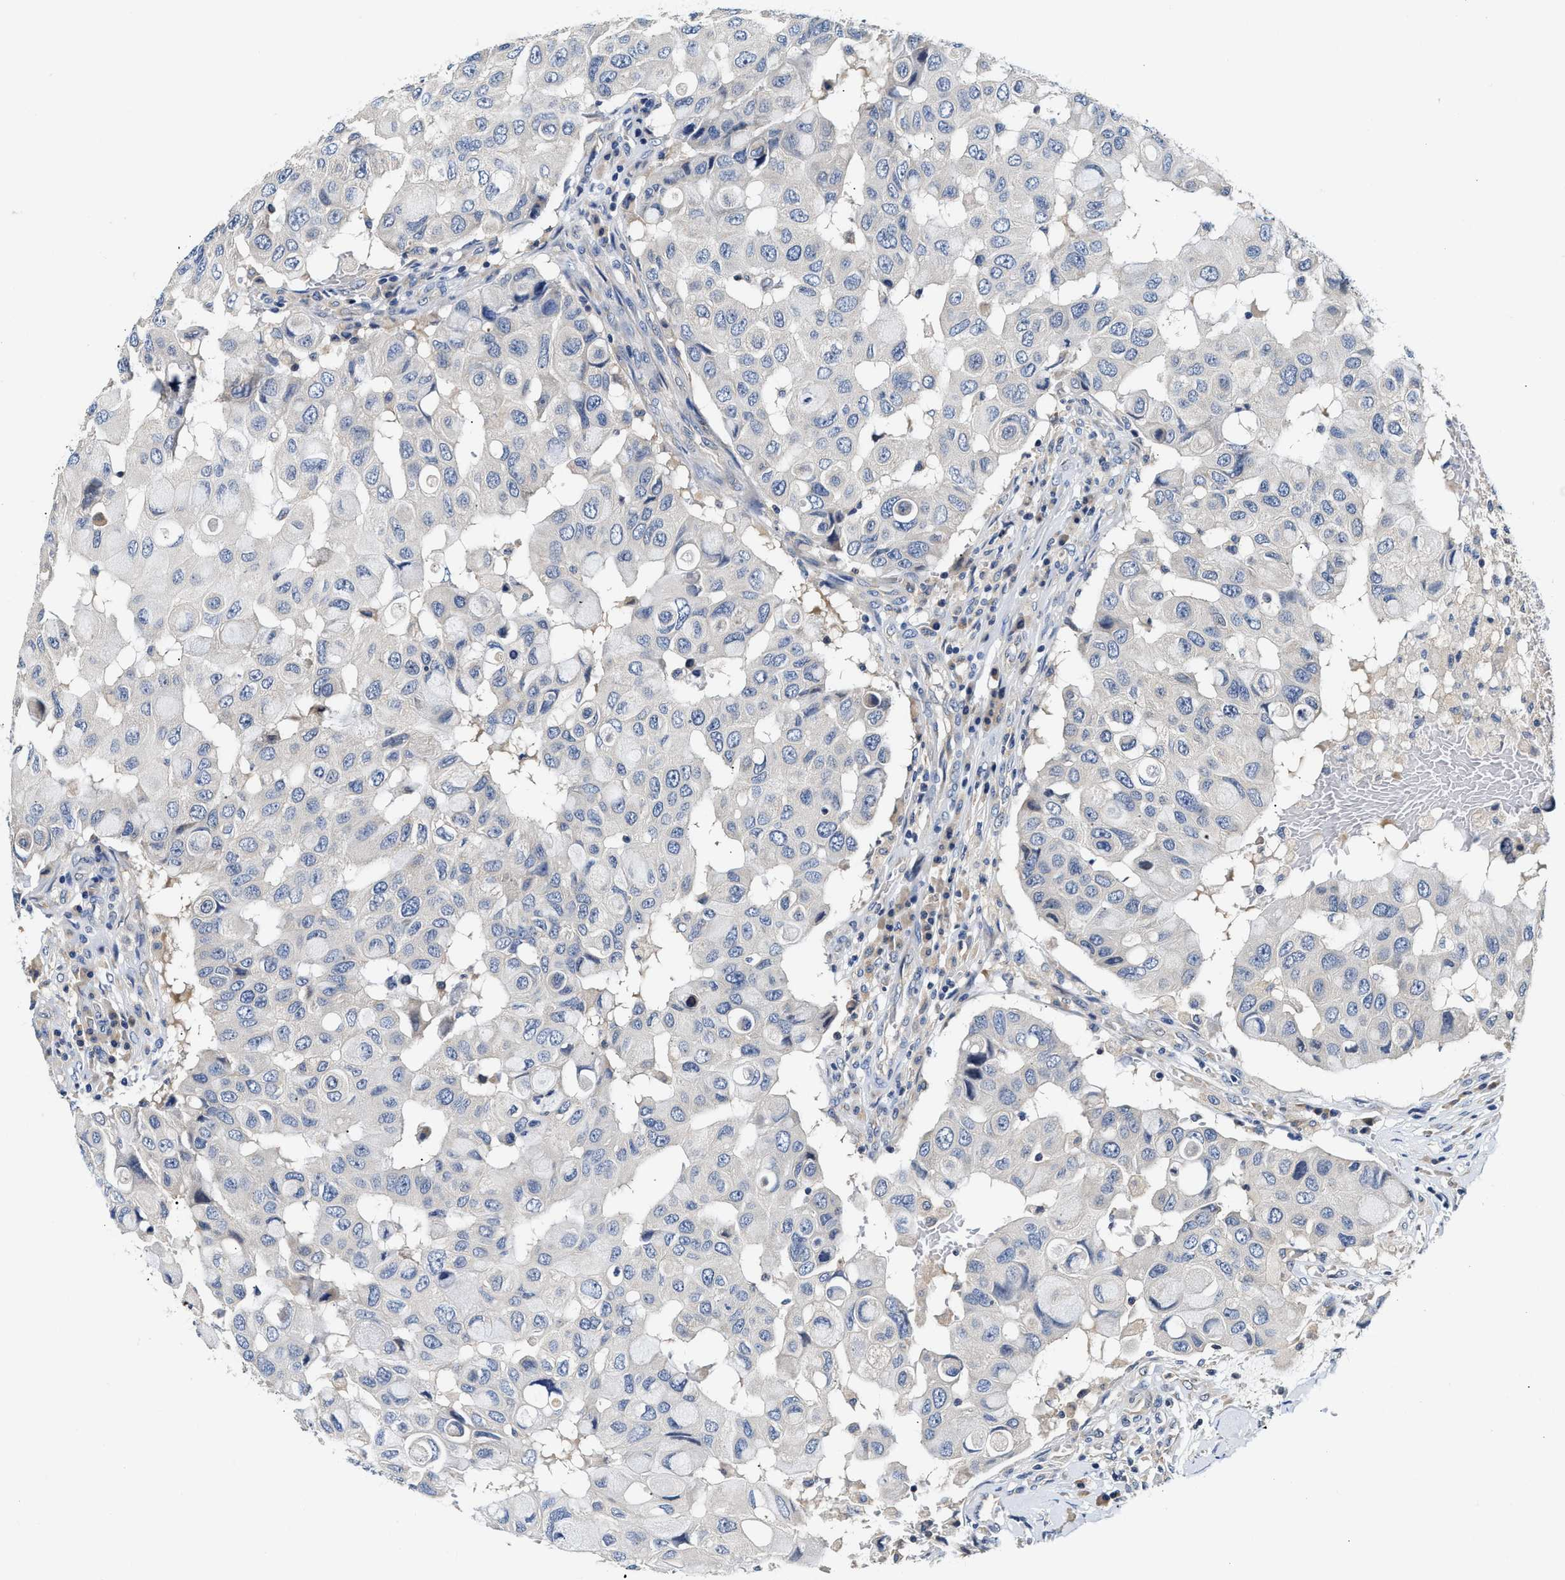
{"staining": {"intensity": "negative", "quantity": "none", "location": "none"}, "tissue": "breast cancer", "cell_type": "Tumor cells", "image_type": "cancer", "snomed": [{"axis": "morphology", "description": "Duct carcinoma"}, {"axis": "topography", "description": "Breast"}], "caption": "Image shows no protein staining in tumor cells of breast cancer tissue.", "gene": "FAM185A", "patient": {"sex": "female", "age": 27}}